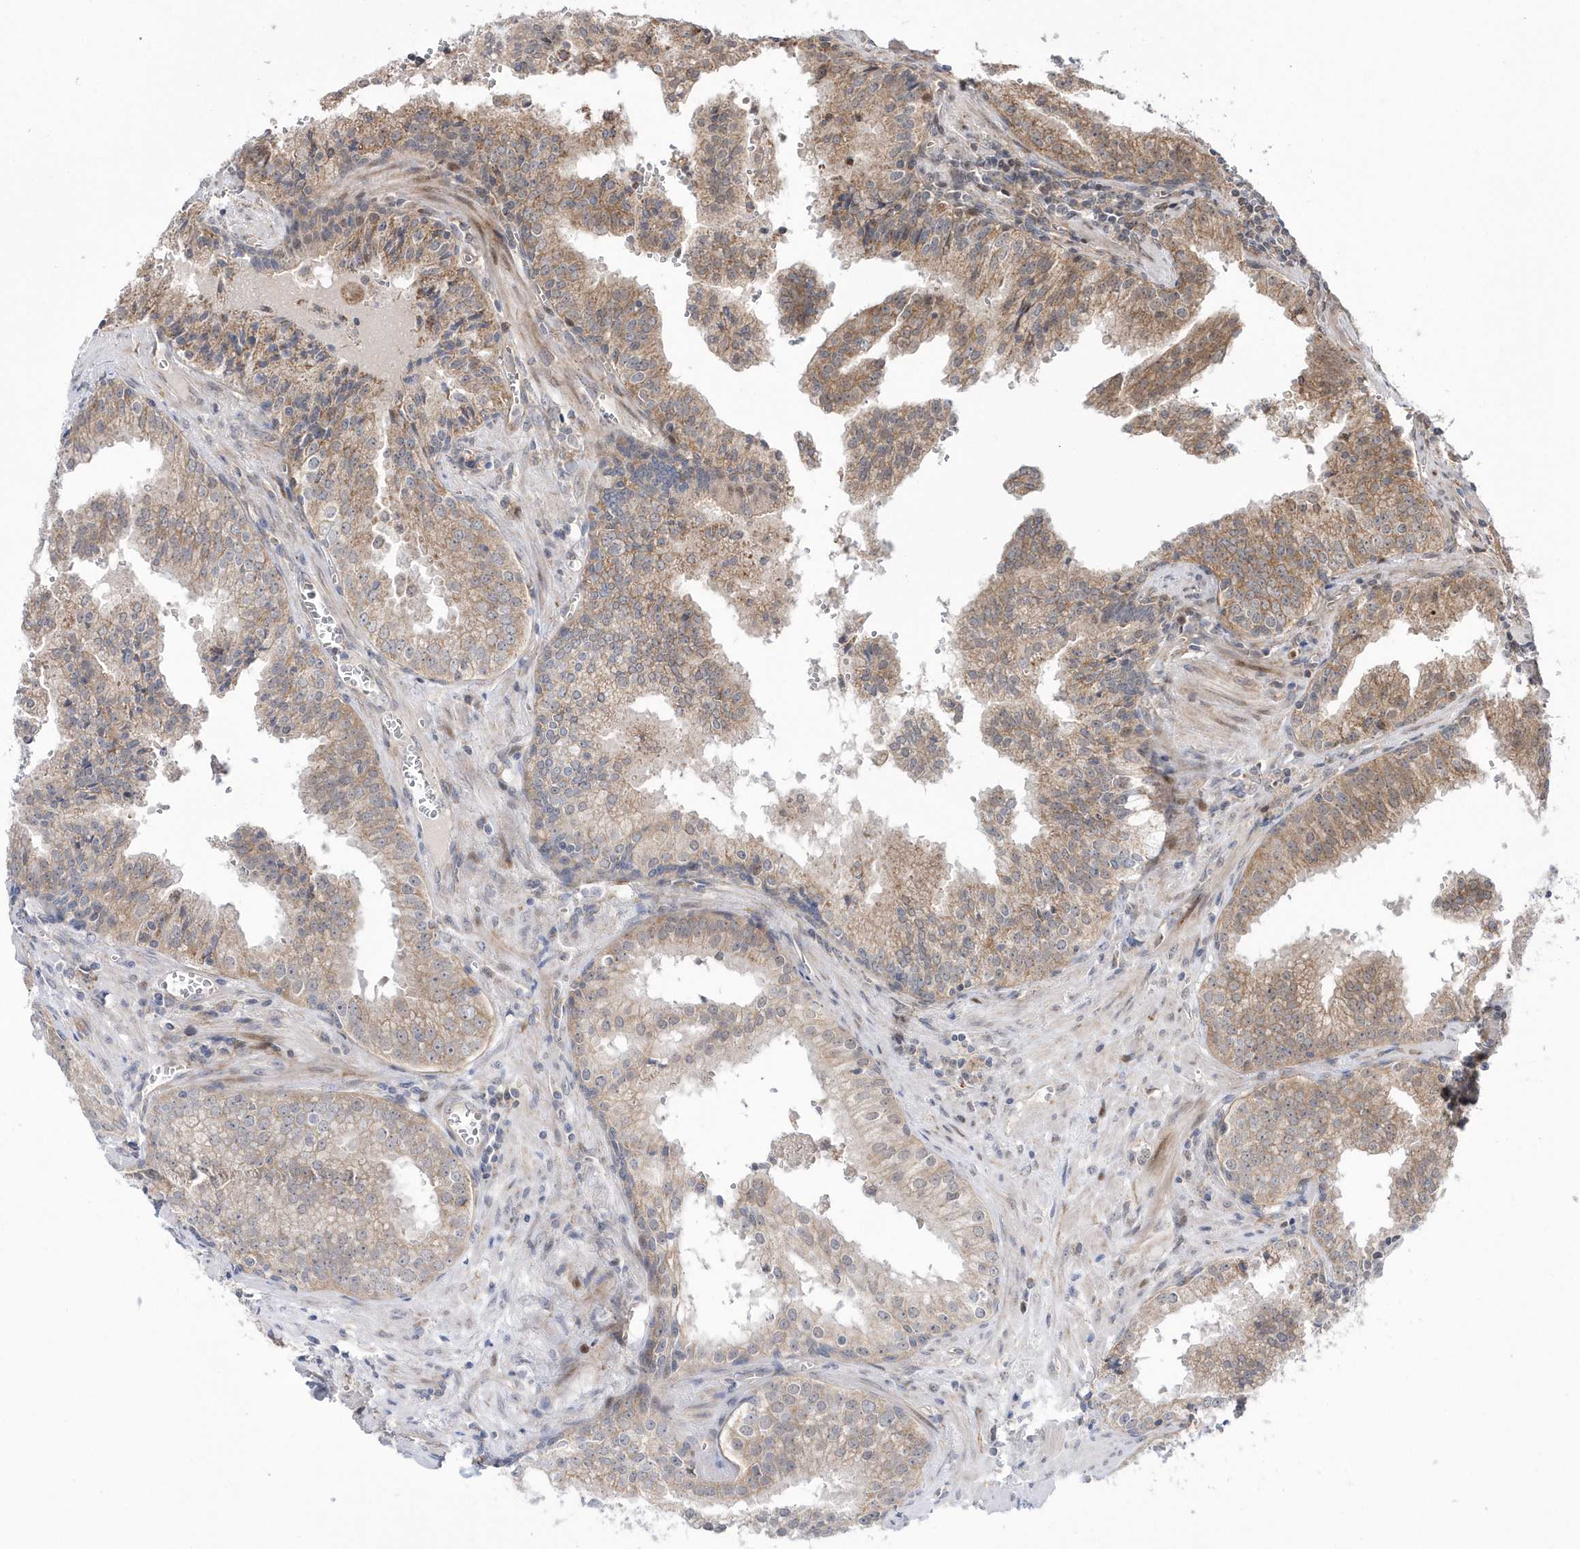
{"staining": {"intensity": "moderate", "quantity": "25%-75%", "location": "cytoplasmic/membranous"}, "tissue": "prostate cancer", "cell_type": "Tumor cells", "image_type": "cancer", "snomed": [{"axis": "morphology", "description": "Adenocarcinoma, High grade"}, {"axis": "topography", "description": "Prostate"}], "caption": "A photomicrograph showing moderate cytoplasmic/membranous expression in about 25%-75% of tumor cells in prostate high-grade adenocarcinoma, as visualized by brown immunohistochemical staining.", "gene": "DALRD3", "patient": {"sex": "male", "age": 68}}